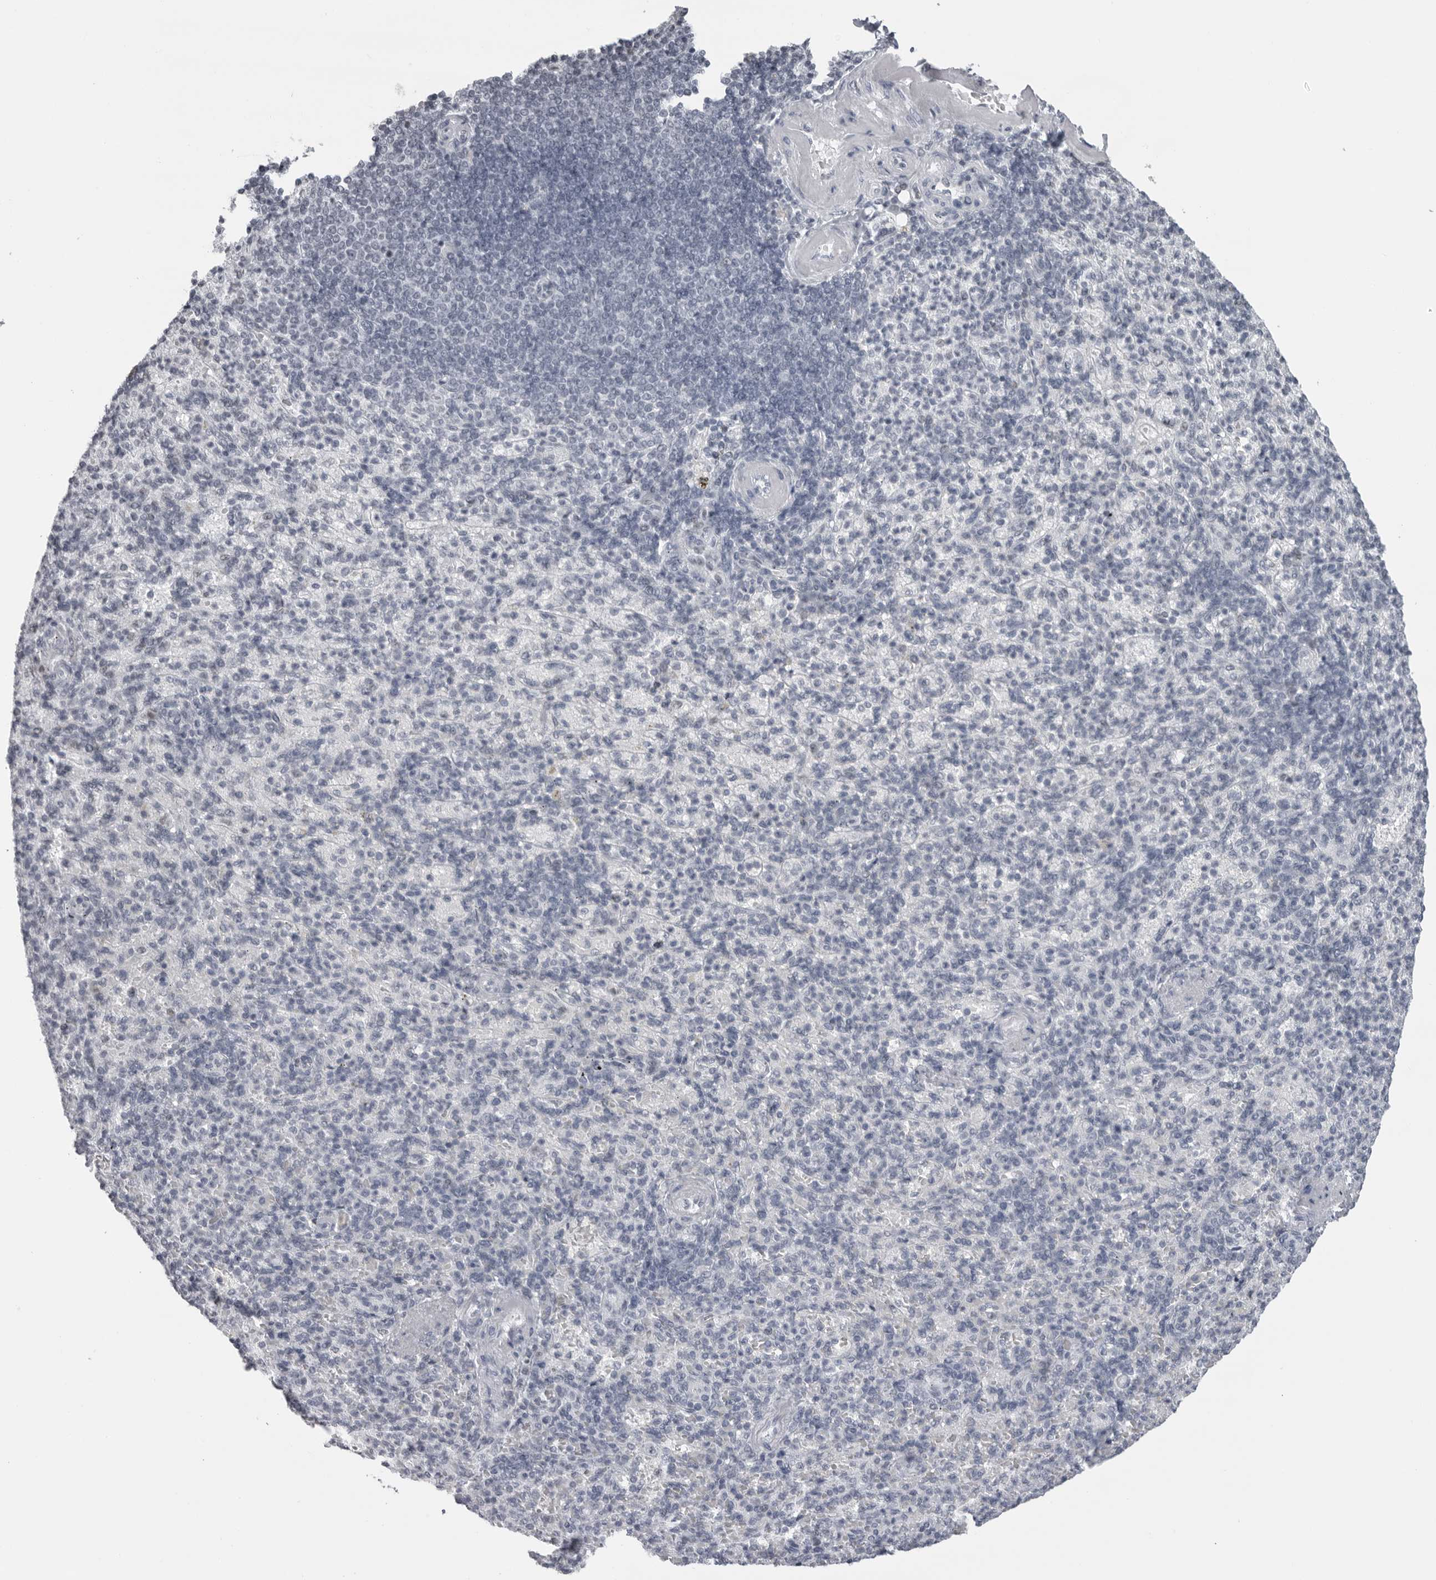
{"staining": {"intensity": "negative", "quantity": "none", "location": "none"}, "tissue": "spleen", "cell_type": "Cells in red pulp", "image_type": "normal", "snomed": [{"axis": "morphology", "description": "Normal tissue, NOS"}, {"axis": "topography", "description": "Spleen"}], "caption": "DAB (3,3'-diaminobenzidine) immunohistochemical staining of normal human spleen exhibits no significant positivity in cells in red pulp. Brightfield microscopy of IHC stained with DAB (brown) and hematoxylin (blue), captured at high magnification.", "gene": "ESPN", "patient": {"sex": "female", "age": 74}}